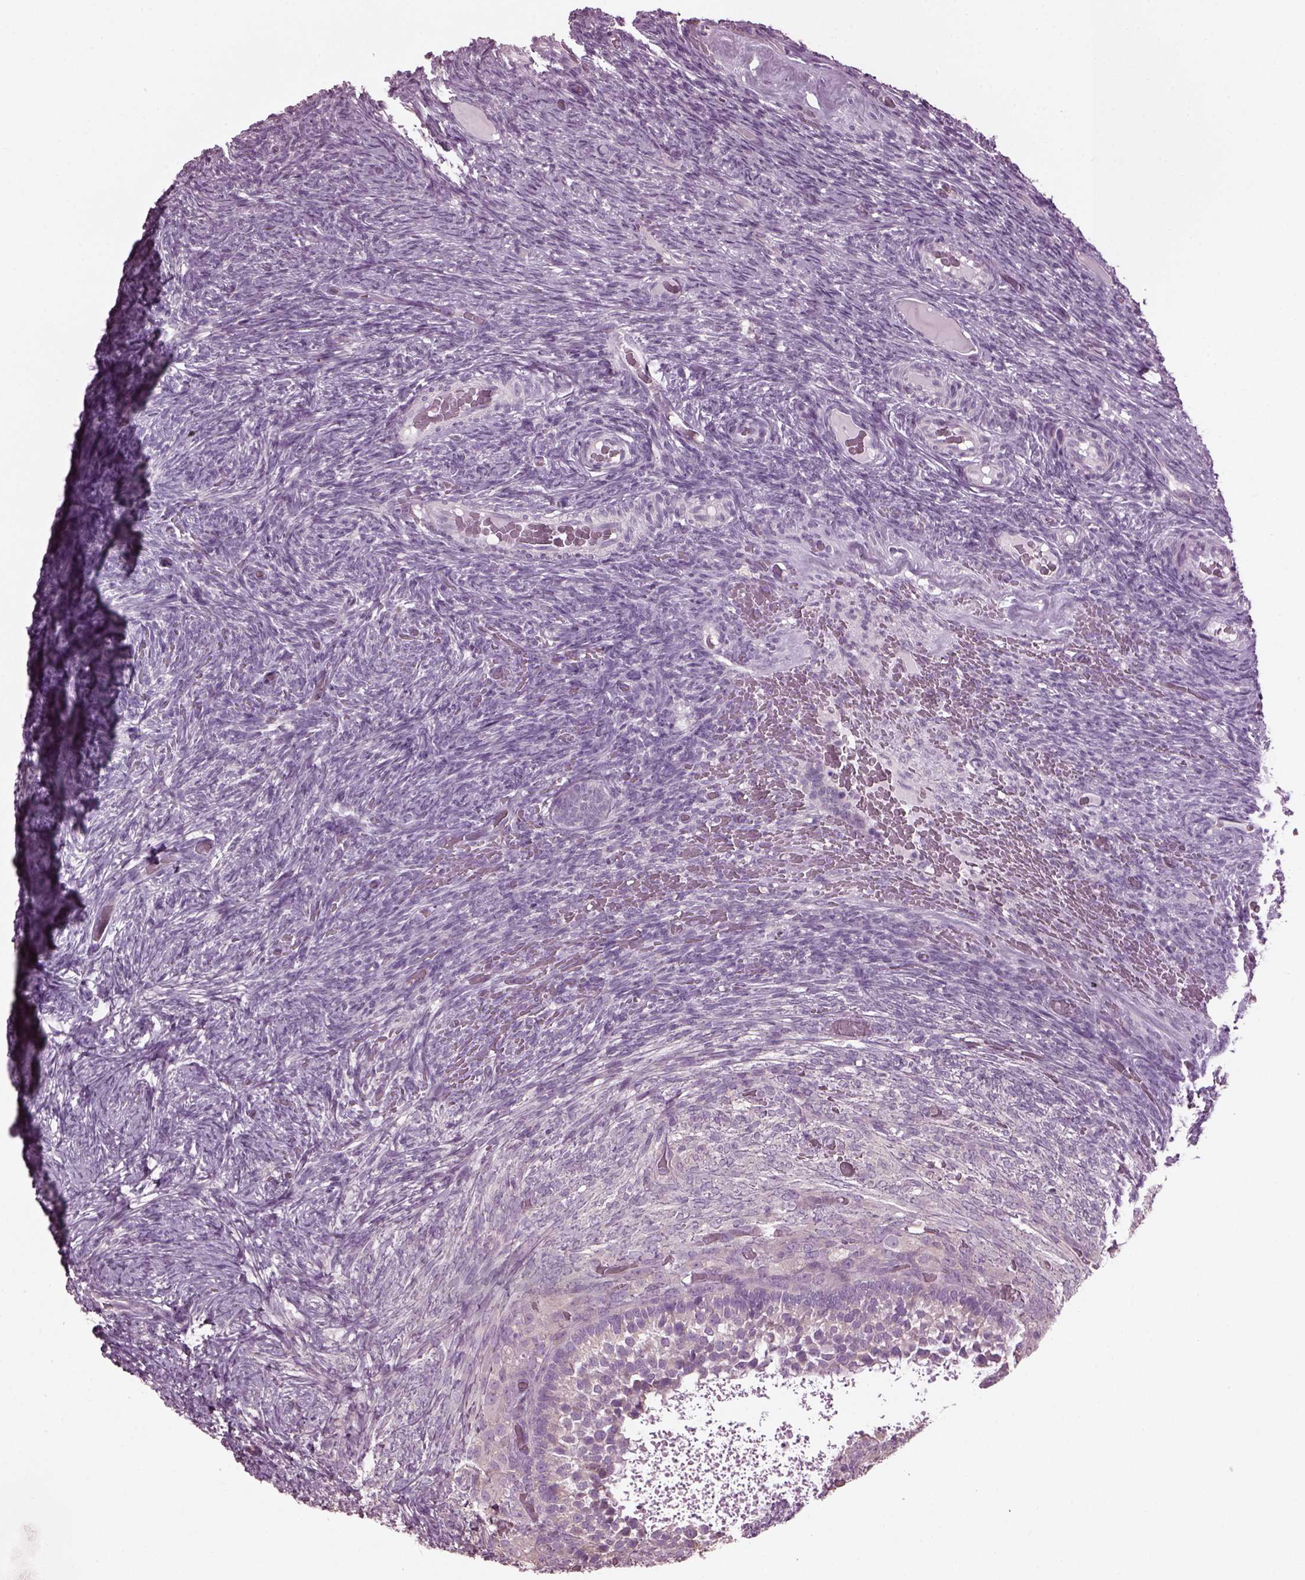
{"staining": {"intensity": "negative", "quantity": "none", "location": "none"}, "tissue": "ovary", "cell_type": "Follicle cells", "image_type": "normal", "snomed": [{"axis": "morphology", "description": "Normal tissue, NOS"}, {"axis": "topography", "description": "Ovary"}], "caption": "The immunohistochemistry (IHC) image has no significant staining in follicle cells of ovary. (DAB immunohistochemistry, high magnification).", "gene": "CABP5", "patient": {"sex": "female", "age": 34}}